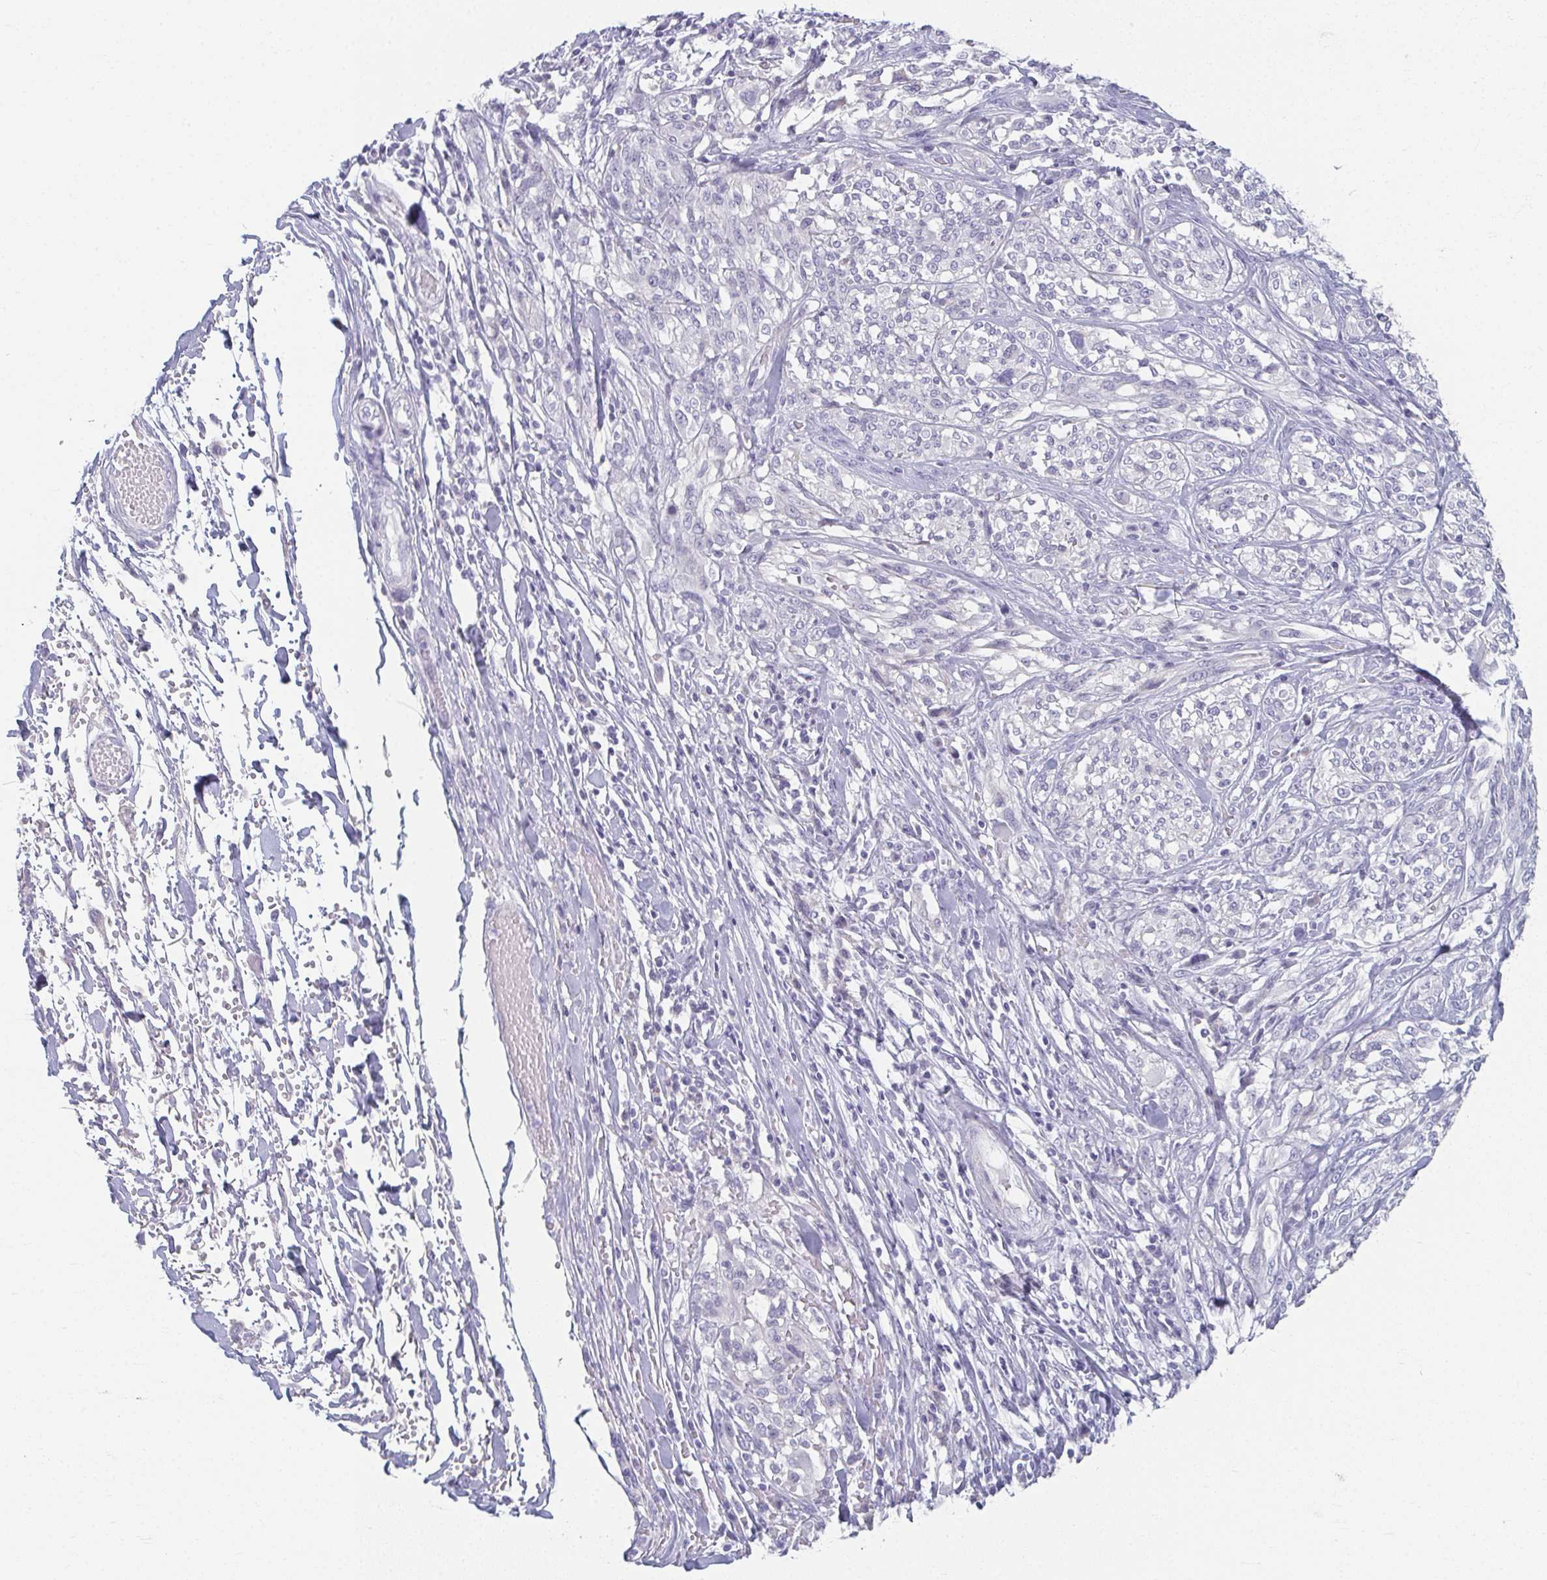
{"staining": {"intensity": "negative", "quantity": "none", "location": "none"}, "tissue": "melanoma", "cell_type": "Tumor cells", "image_type": "cancer", "snomed": [{"axis": "morphology", "description": "Malignant melanoma, NOS"}, {"axis": "topography", "description": "Skin"}], "caption": "Tumor cells show no significant positivity in malignant melanoma.", "gene": "CAMKV", "patient": {"sex": "female", "age": 91}}